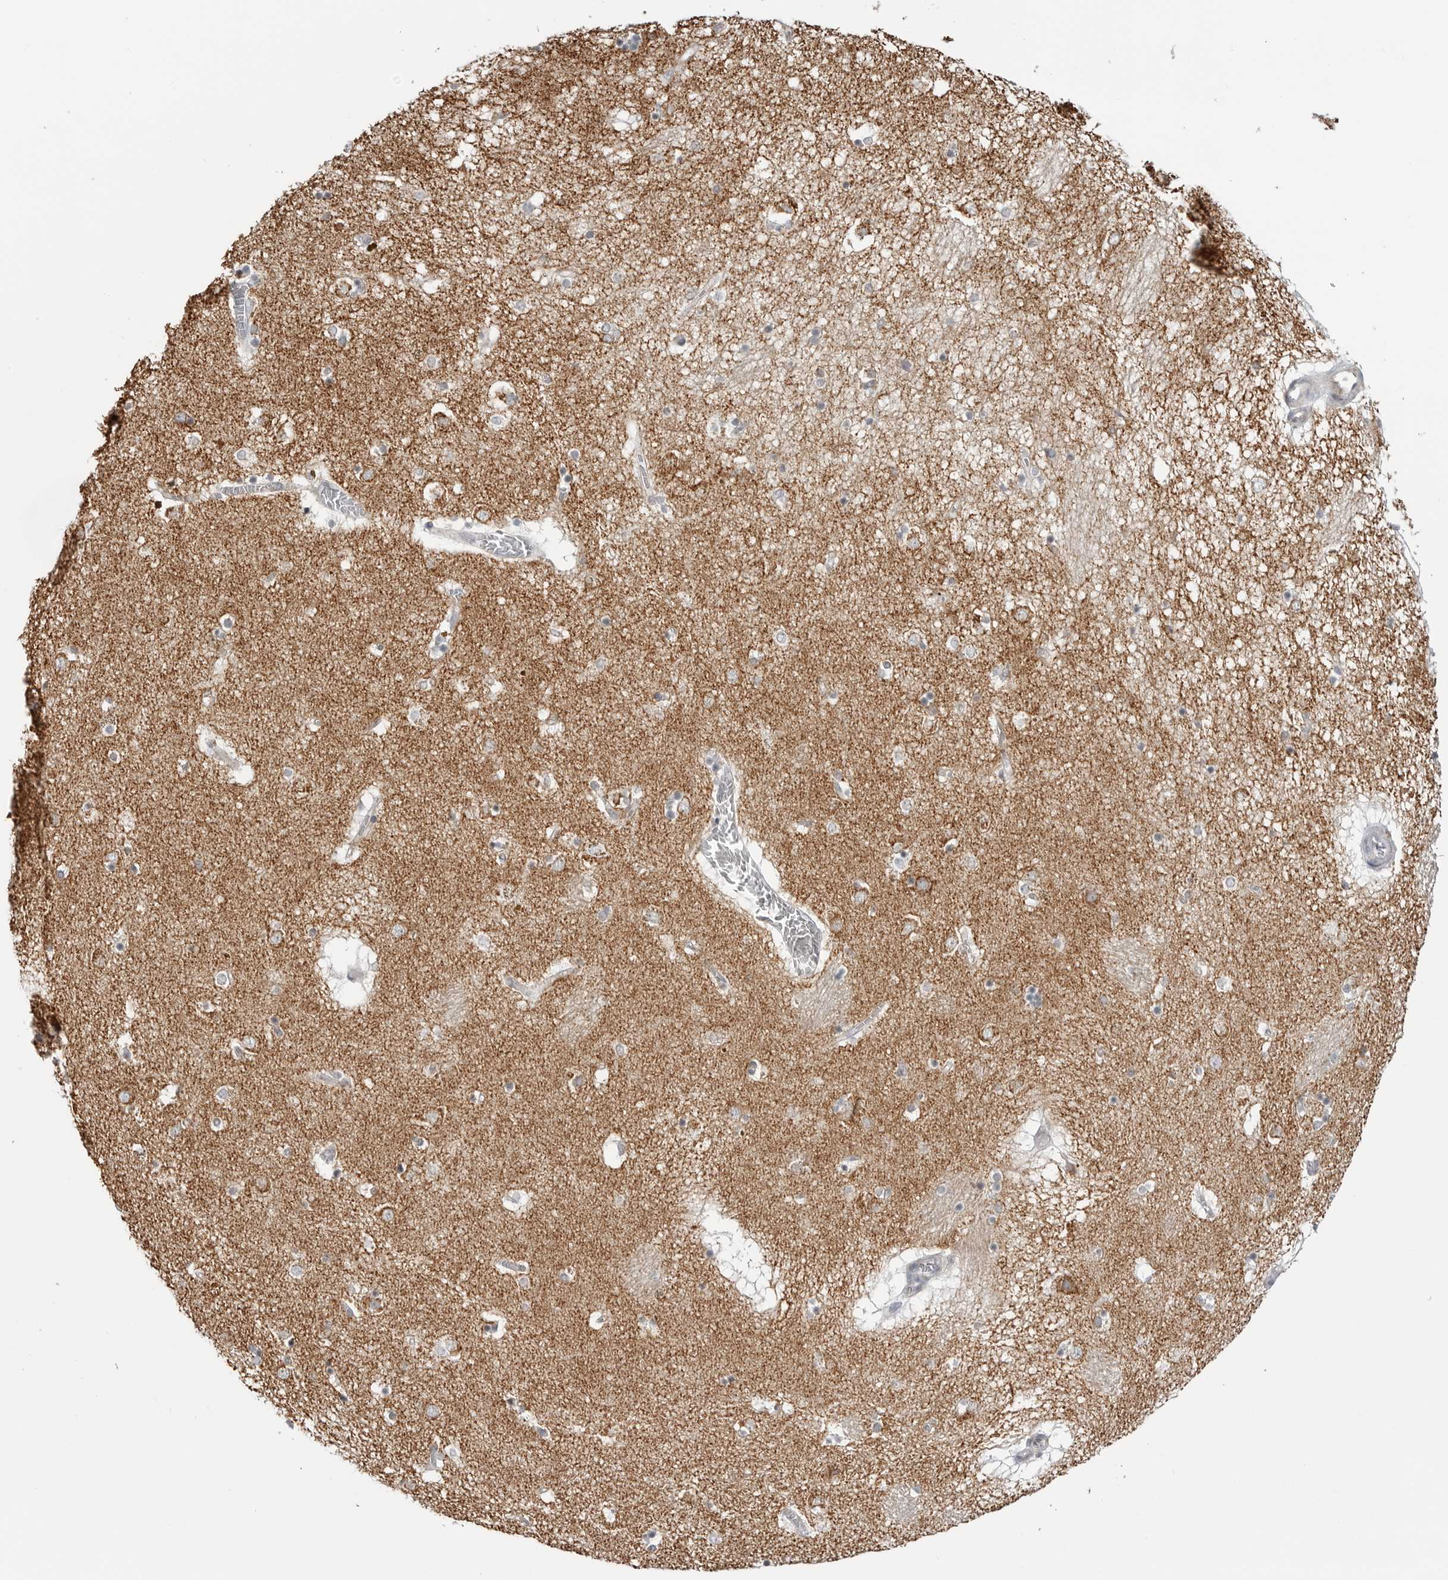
{"staining": {"intensity": "negative", "quantity": "none", "location": "none"}, "tissue": "caudate", "cell_type": "Glial cells", "image_type": "normal", "snomed": [{"axis": "morphology", "description": "Normal tissue, NOS"}, {"axis": "topography", "description": "Lateral ventricle wall"}], "caption": "Immunohistochemical staining of benign human caudate demonstrates no significant expression in glial cells. Brightfield microscopy of immunohistochemistry stained with DAB (3,3'-diaminobenzidine) (brown) and hematoxylin (blue), captured at high magnification.", "gene": "COX5A", "patient": {"sex": "male", "age": 70}}